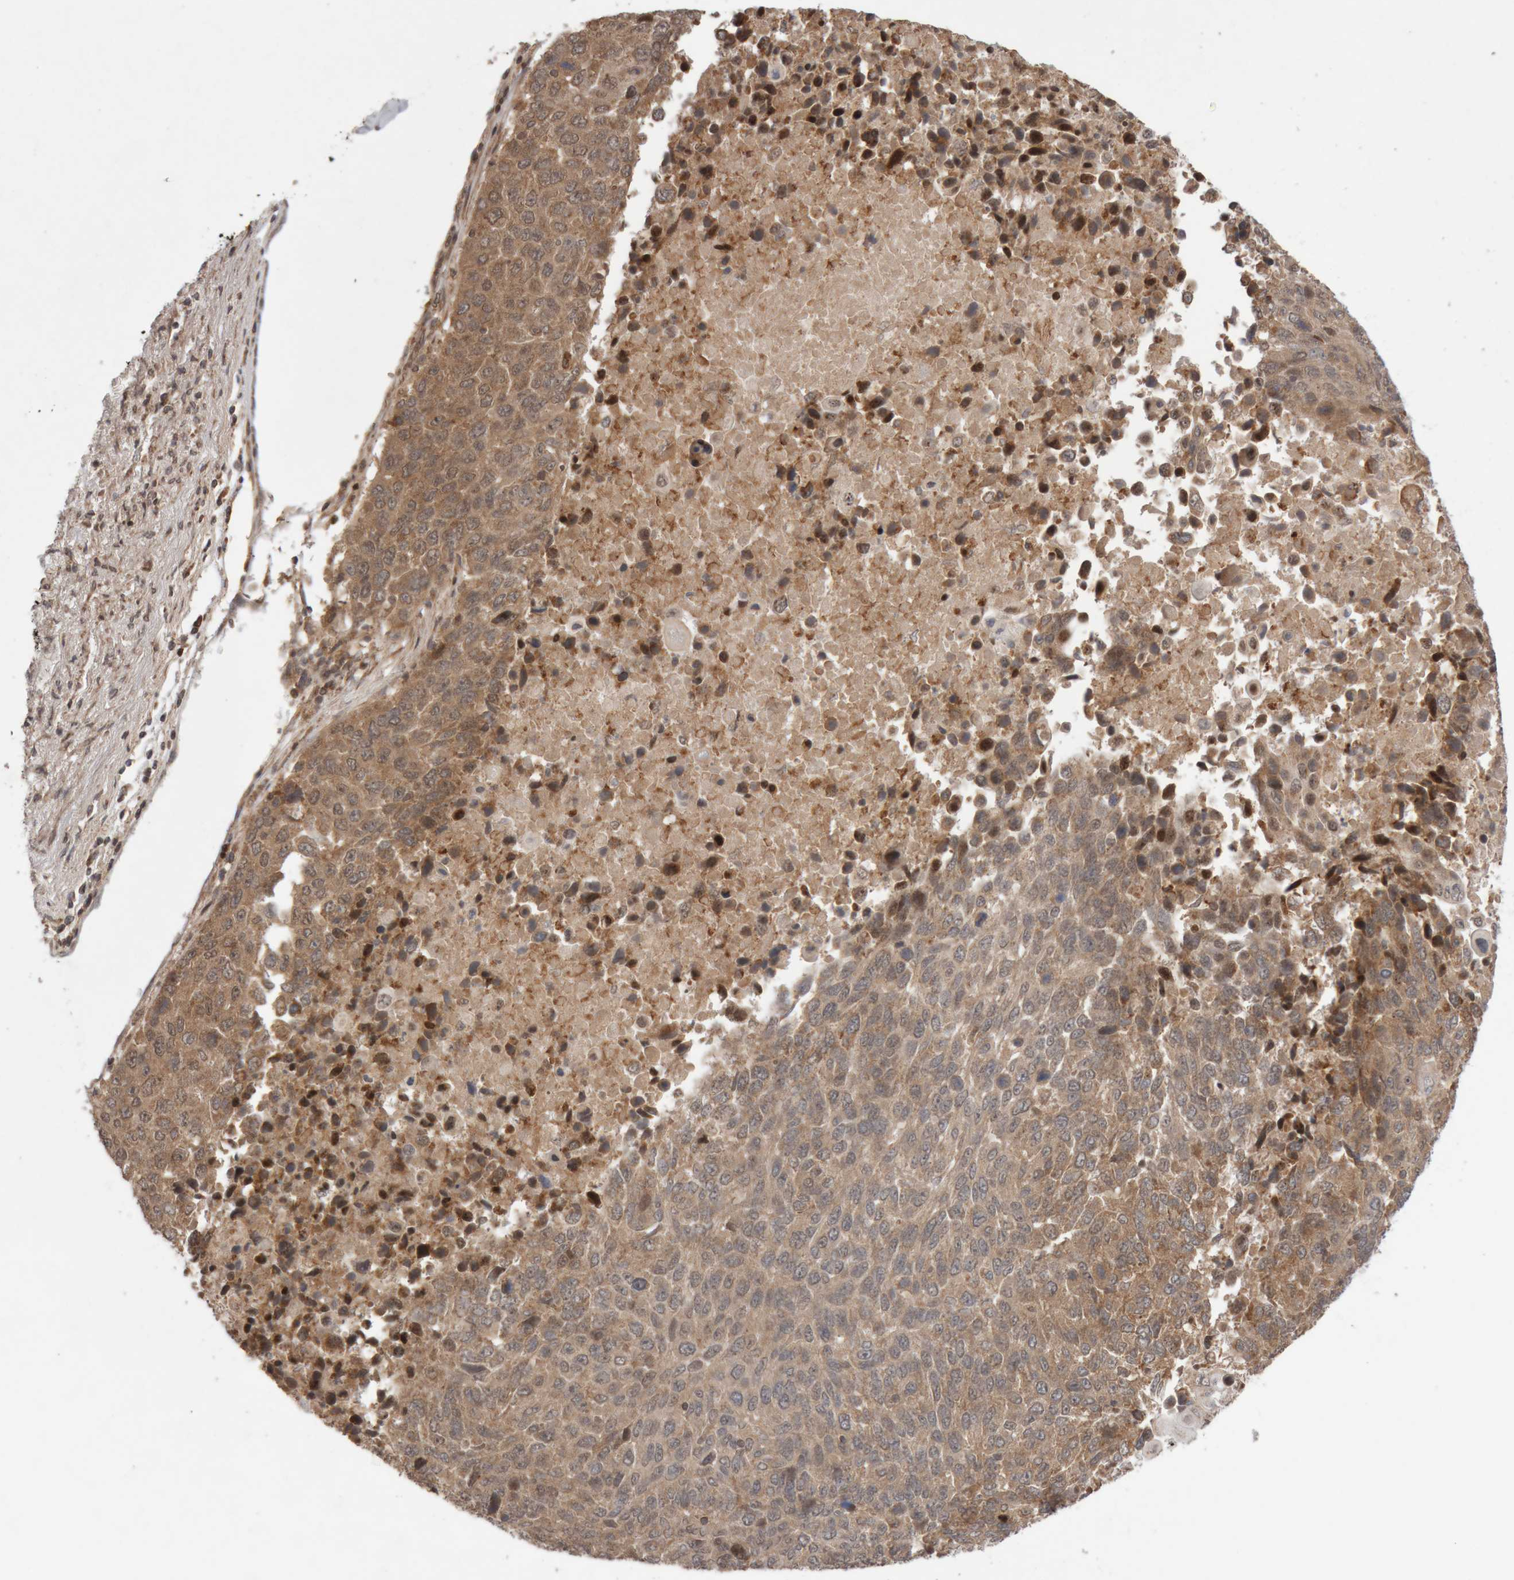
{"staining": {"intensity": "moderate", "quantity": ">75%", "location": "cytoplasmic/membranous"}, "tissue": "lung cancer", "cell_type": "Tumor cells", "image_type": "cancer", "snomed": [{"axis": "morphology", "description": "Squamous cell carcinoma, NOS"}, {"axis": "topography", "description": "Lung"}], "caption": "Tumor cells reveal medium levels of moderate cytoplasmic/membranous positivity in about >75% of cells in lung squamous cell carcinoma.", "gene": "KIF21B", "patient": {"sex": "male", "age": 66}}